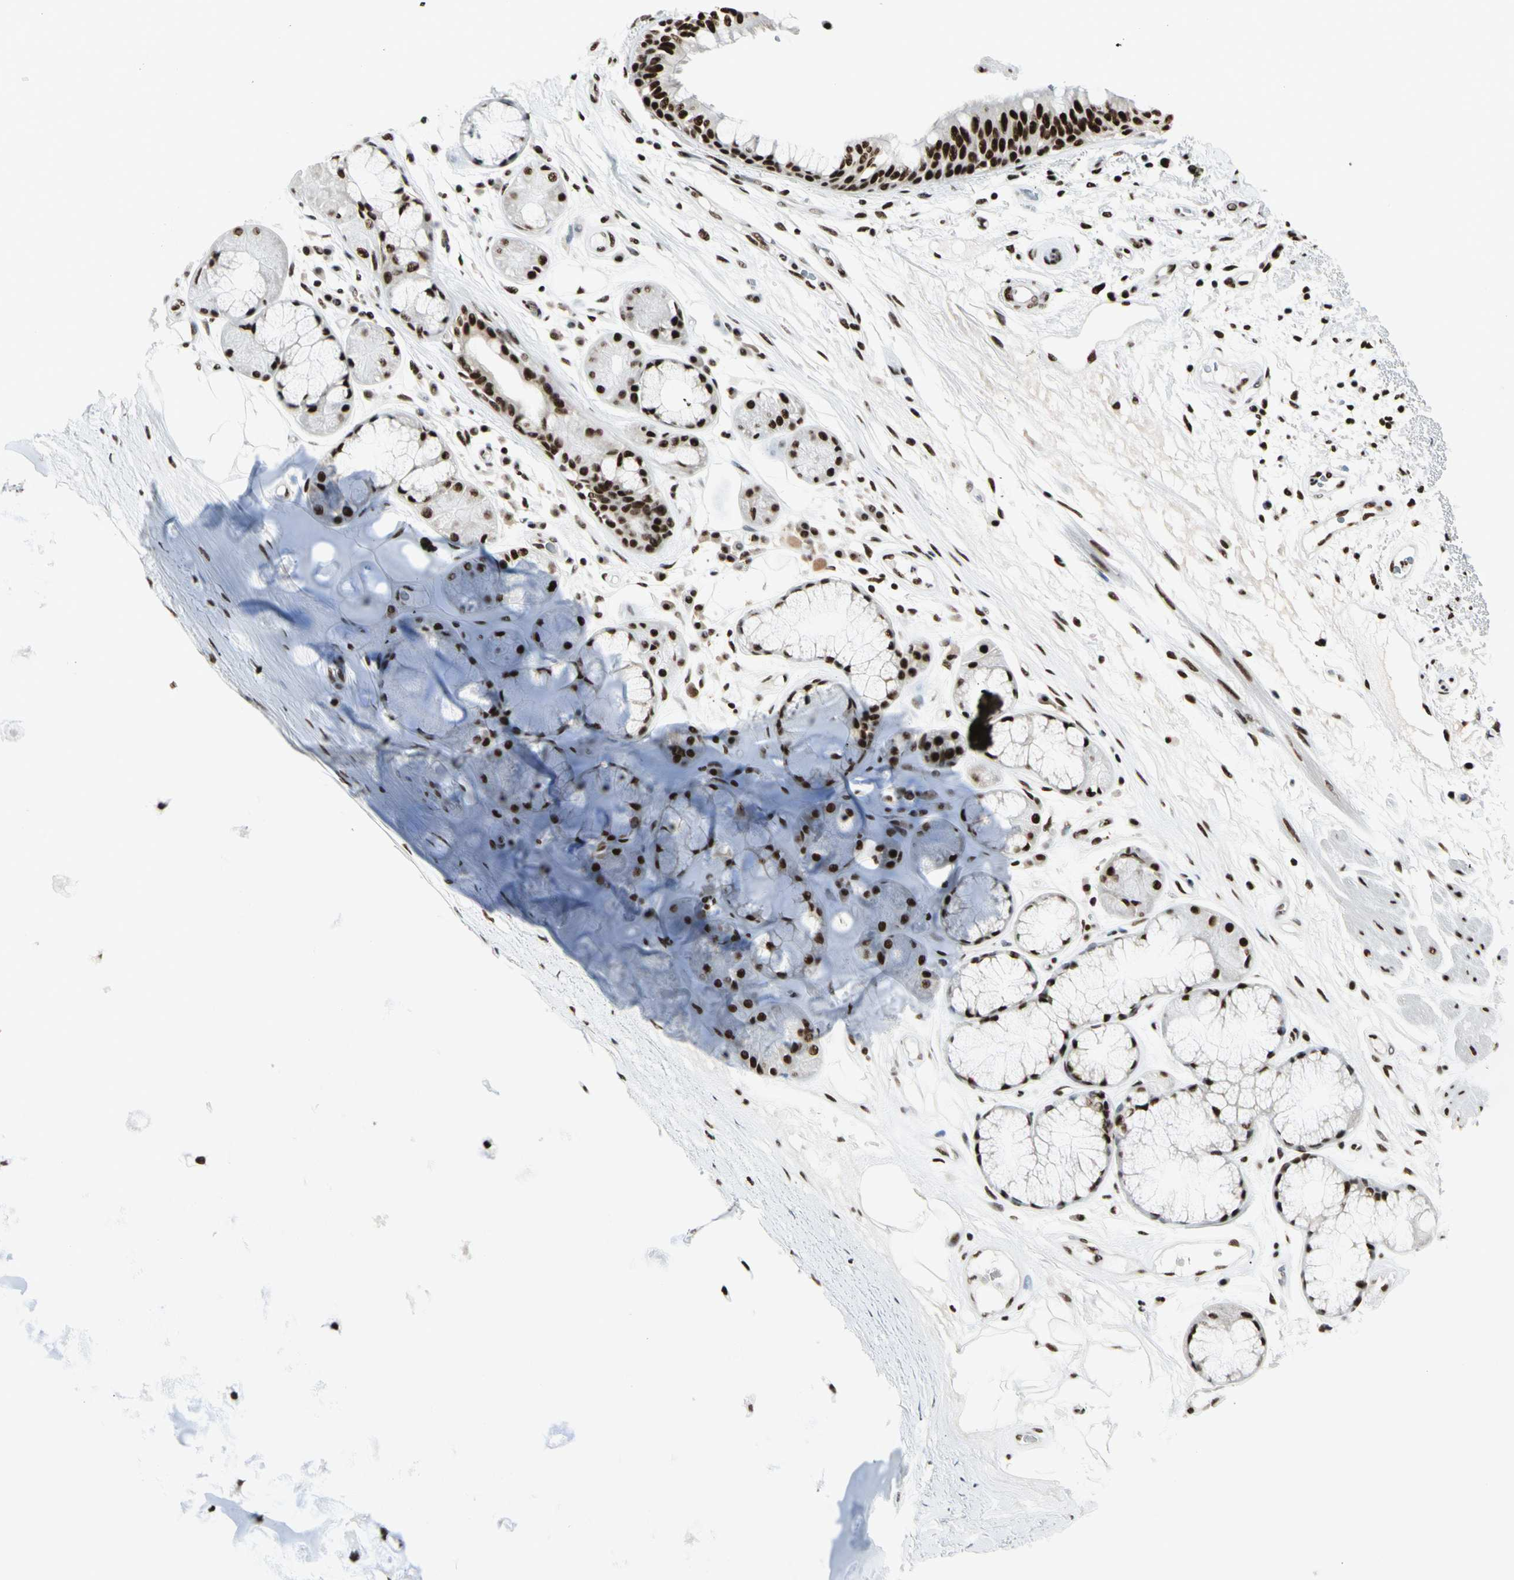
{"staining": {"intensity": "strong", "quantity": ">75%", "location": "nuclear"}, "tissue": "bronchus", "cell_type": "Respiratory epithelial cells", "image_type": "normal", "snomed": [{"axis": "morphology", "description": "Normal tissue, NOS"}, {"axis": "topography", "description": "Bronchus"}], "caption": "Protein expression analysis of normal human bronchus reveals strong nuclear staining in approximately >75% of respiratory epithelial cells. (IHC, brightfield microscopy, high magnification).", "gene": "CCAR1", "patient": {"sex": "male", "age": 66}}